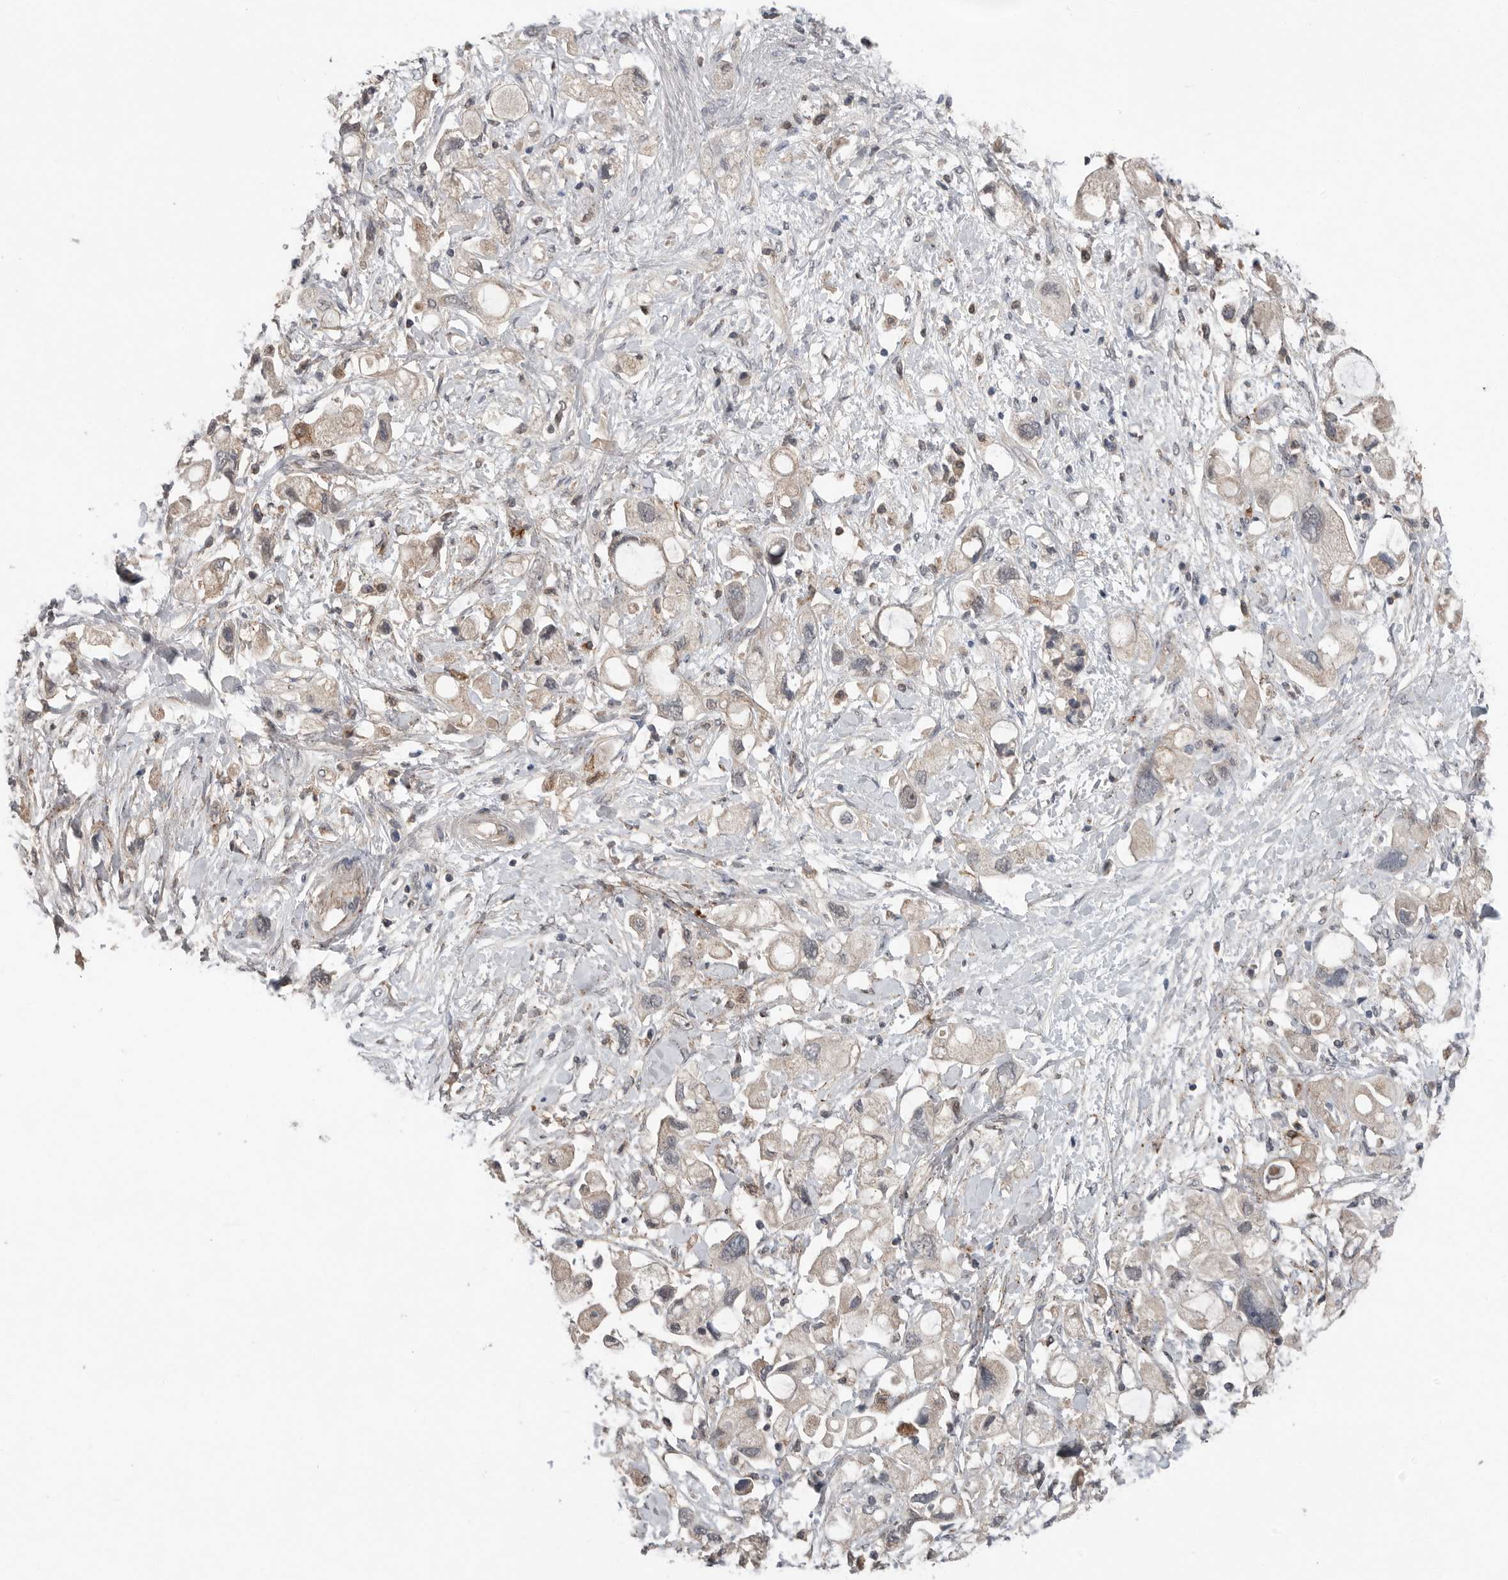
{"staining": {"intensity": "weak", "quantity": ">75%", "location": "cytoplasmic/membranous"}, "tissue": "pancreatic cancer", "cell_type": "Tumor cells", "image_type": "cancer", "snomed": [{"axis": "morphology", "description": "Adenocarcinoma, NOS"}, {"axis": "topography", "description": "Pancreas"}], "caption": "Protein staining reveals weak cytoplasmic/membranous expression in approximately >75% of tumor cells in pancreatic cancer.", "gene": "SCP2", "patient": {"sex": "female", "age": 56}}